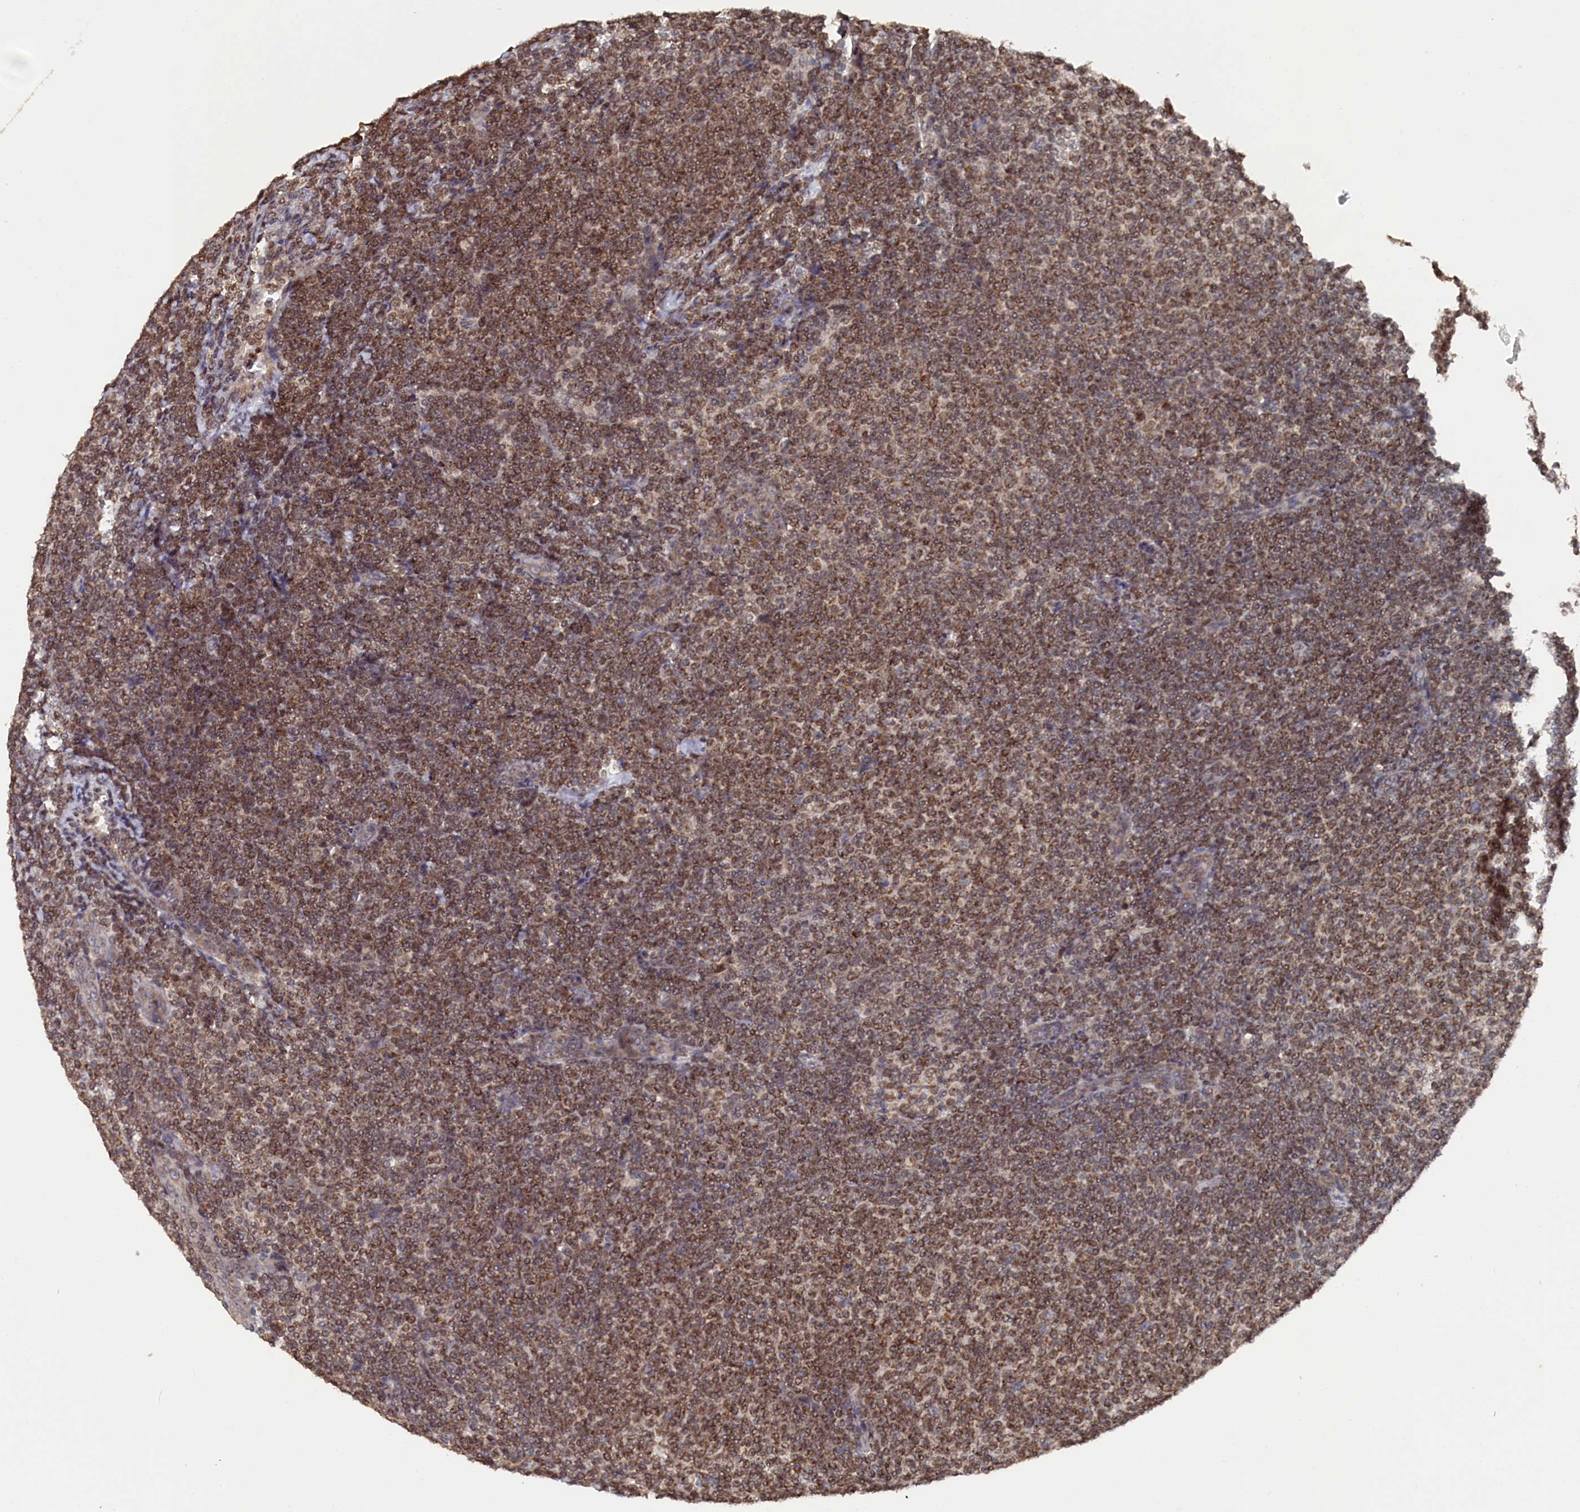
{"staining": {"intensity": "moderate", "quantity": ">75%", "location": "cytoplasmic/membranous,nuclear"}, "tissue": "lymphoma", "cell_type": "Tumor cells", "image_type": "cancer", "snomed": [{"axis": "morphology", "description": "Malignant lymphoma, non-Hodgkin's type, Low grade"}, {"axis": "topography", "description": "Lymph node"}], "caption": "A brown stain shows moderate cytoplasmic/membranous and nuclear positivity of a protein in low-grade malignant lymphoma, non-Hodgkin's type tumor cells.", "gene": "ANKEF1", "patient": {"sex": "male", "age": 66}}